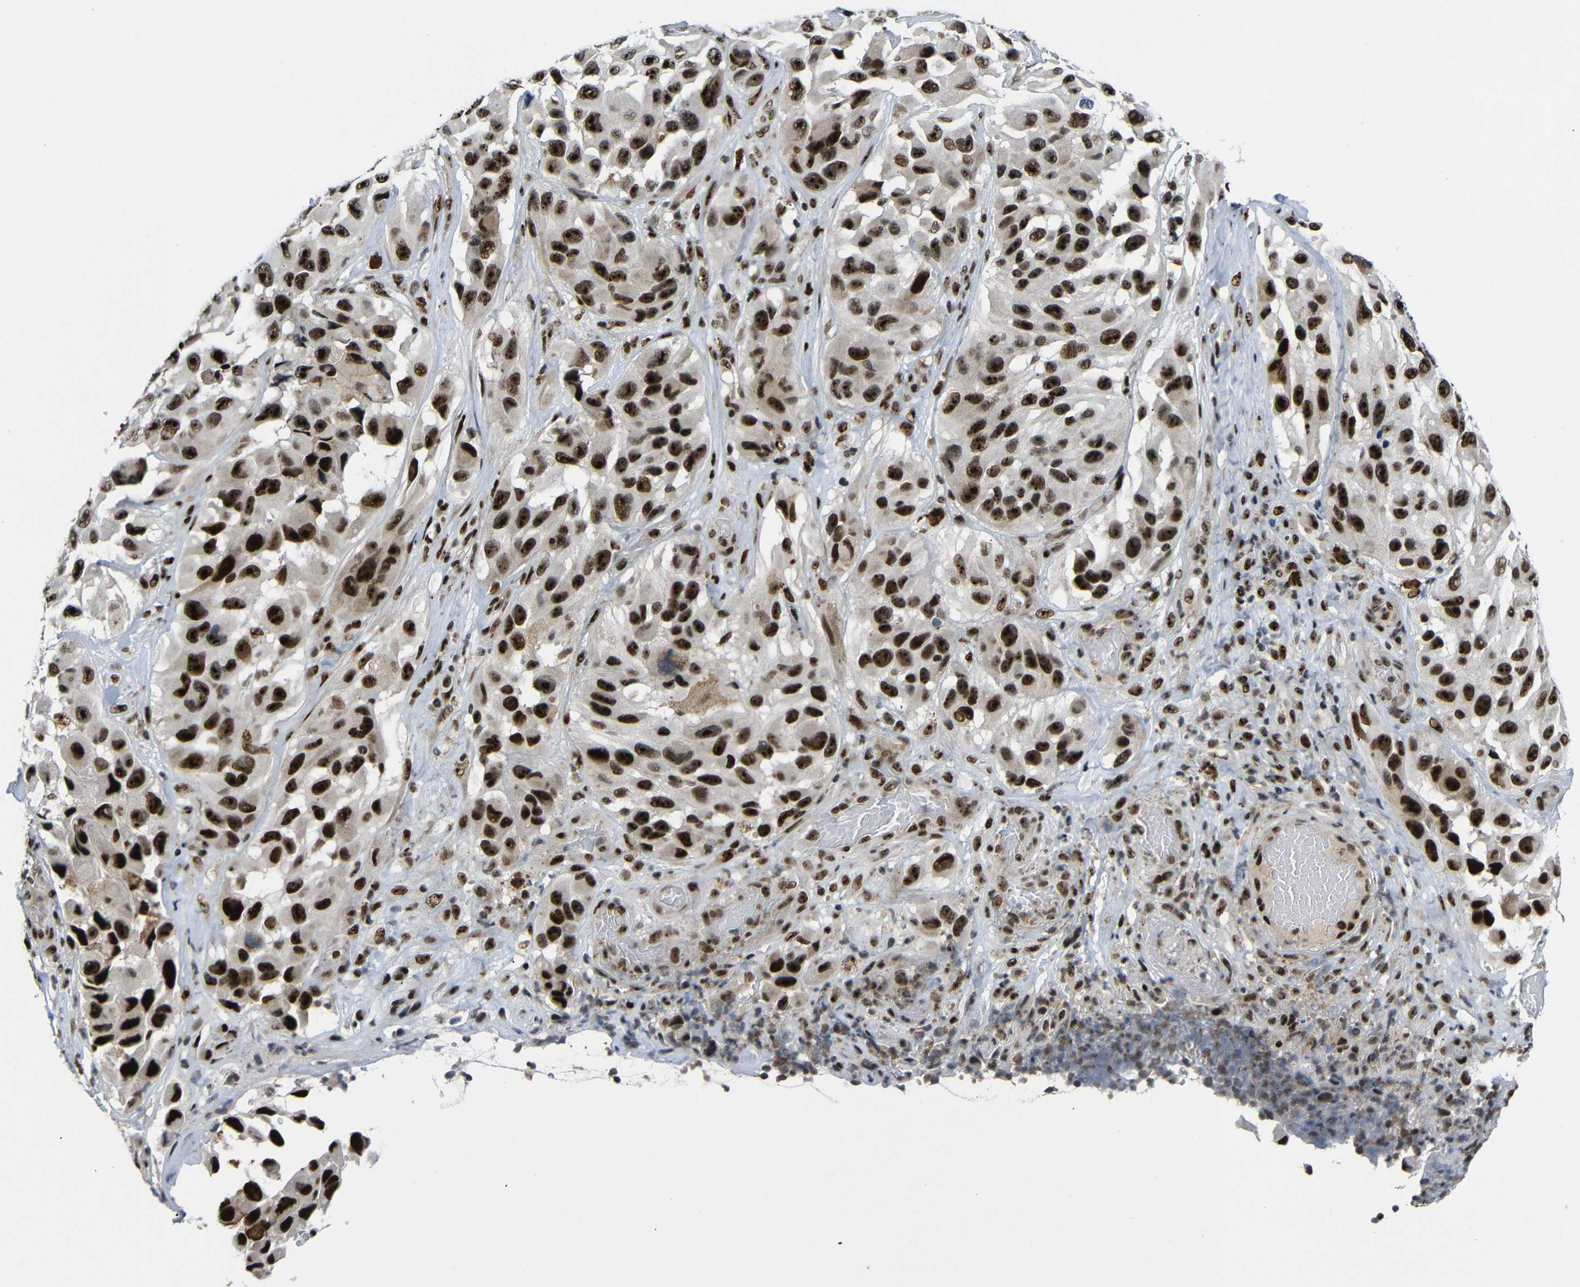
{"staining": {"intensity": "strong", "quantity": ">75%", "location": "nuclear"}, "tissue": "melanoma", "cell_type": "Tumor cells", "image_type": "cancer", "snomed": [{"axis": "morphology", "description": "Malignant melanoma, NOS"}, {"axis": "topography", "description": "Skin"}], "caption": "Human malignant melanoma stained with a brown dye reveals strong nuclear positive expression in approximately >75% of tumor cells.", "gene": "SETDB2", "patient": {"sex": "female", "age": 73}}